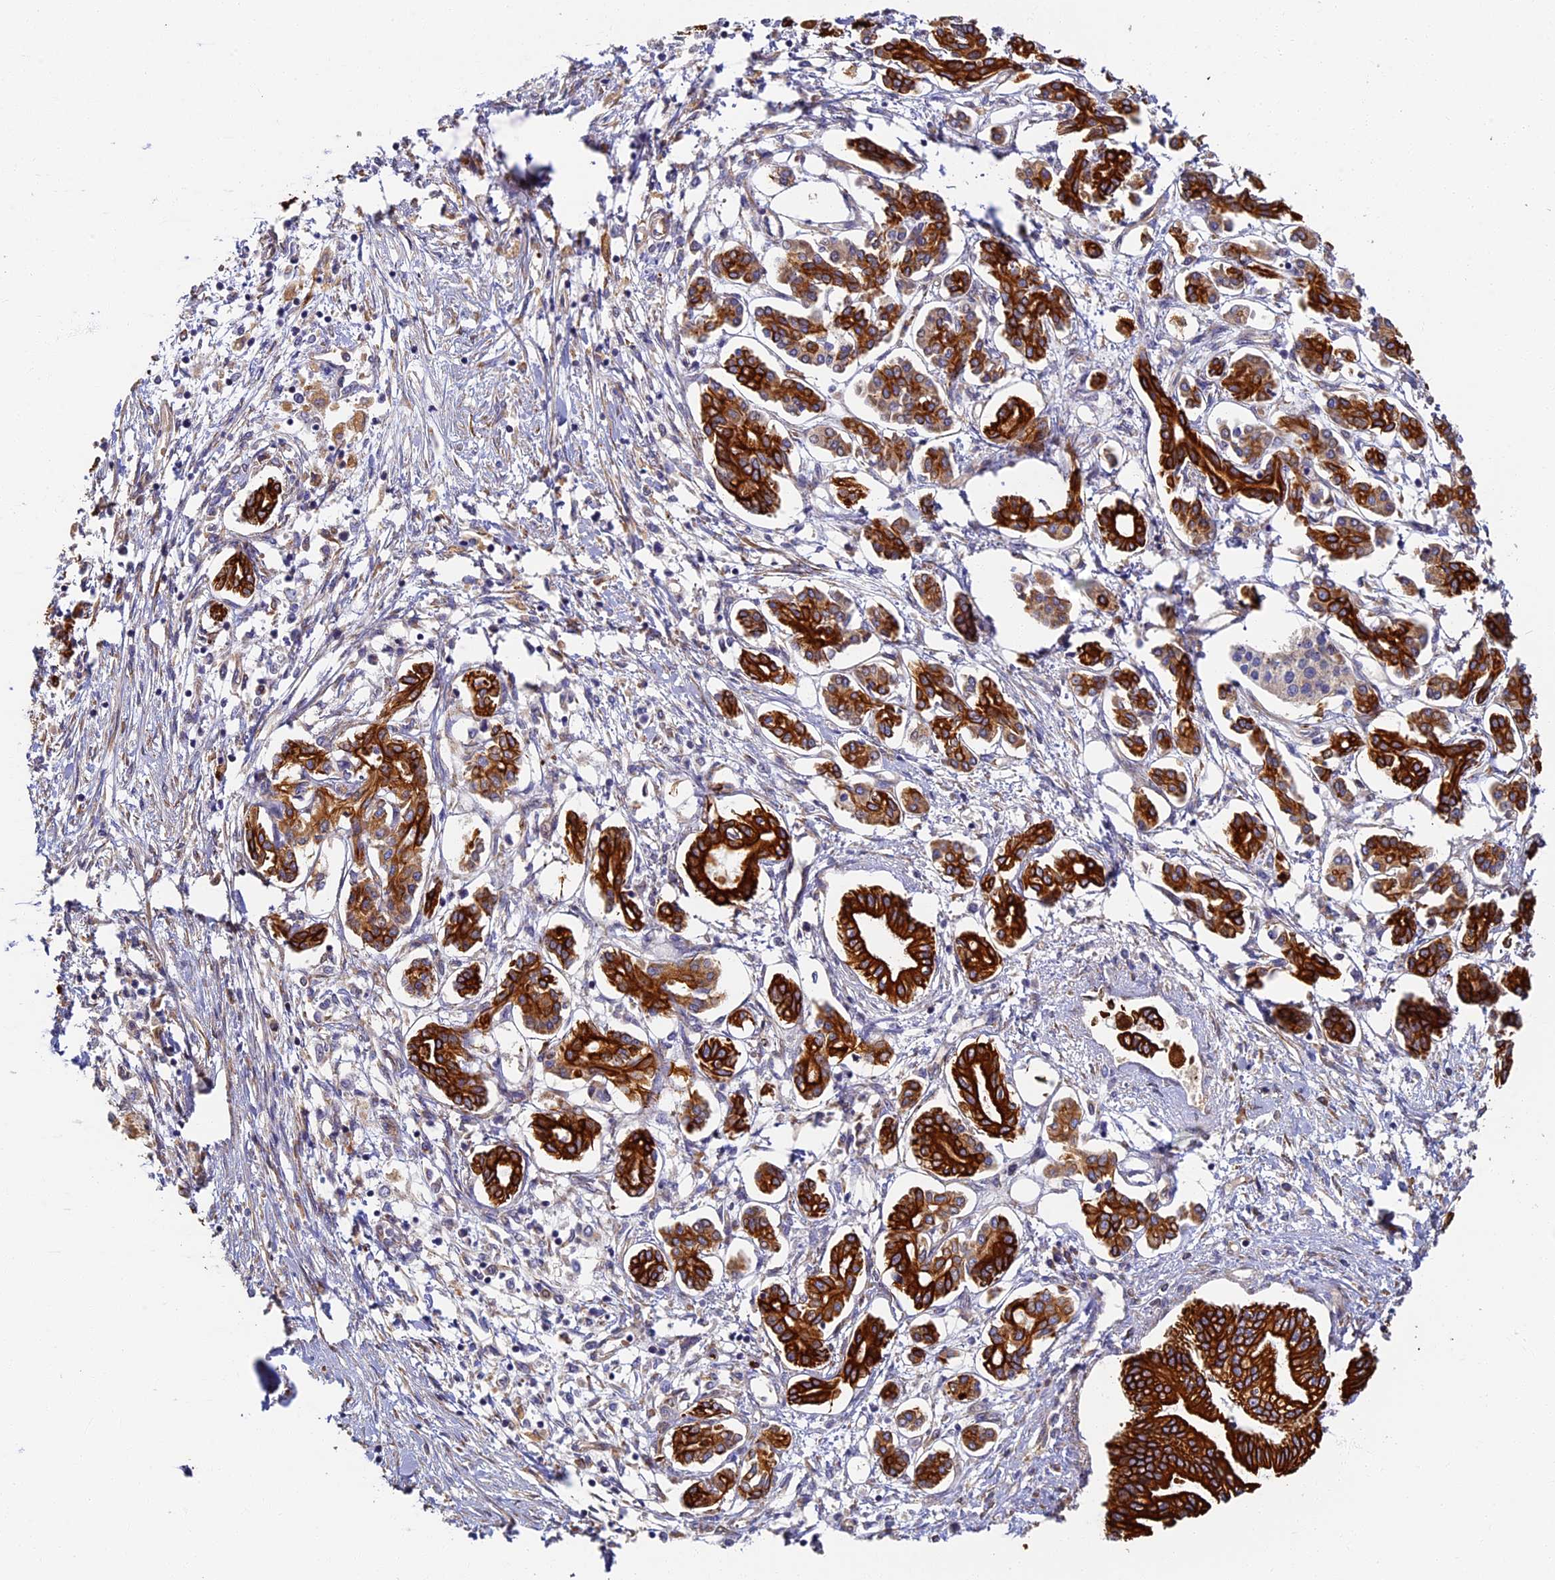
{"staining": {"intensity": "strong", "quantity": ">75%", "location": "cytoplasmic/membranous"}, "tissue": "pancreatic cancer", "cell_type": "Tumor cells", "image_type": "cancer", "snomed": [{"axis": "morphology", "description": "Adenocarcinoma, NOS"}, {"axis": "topography", "description": "Pancreas"}], "caption": "The immunohistochemical stain labels strong cytoplasmic/membranous staining in tumor cells of pancreatic adenocarcinoma tissue.", "gene": "LRRC57", "patient": {"sex": "female", "age": 50}}